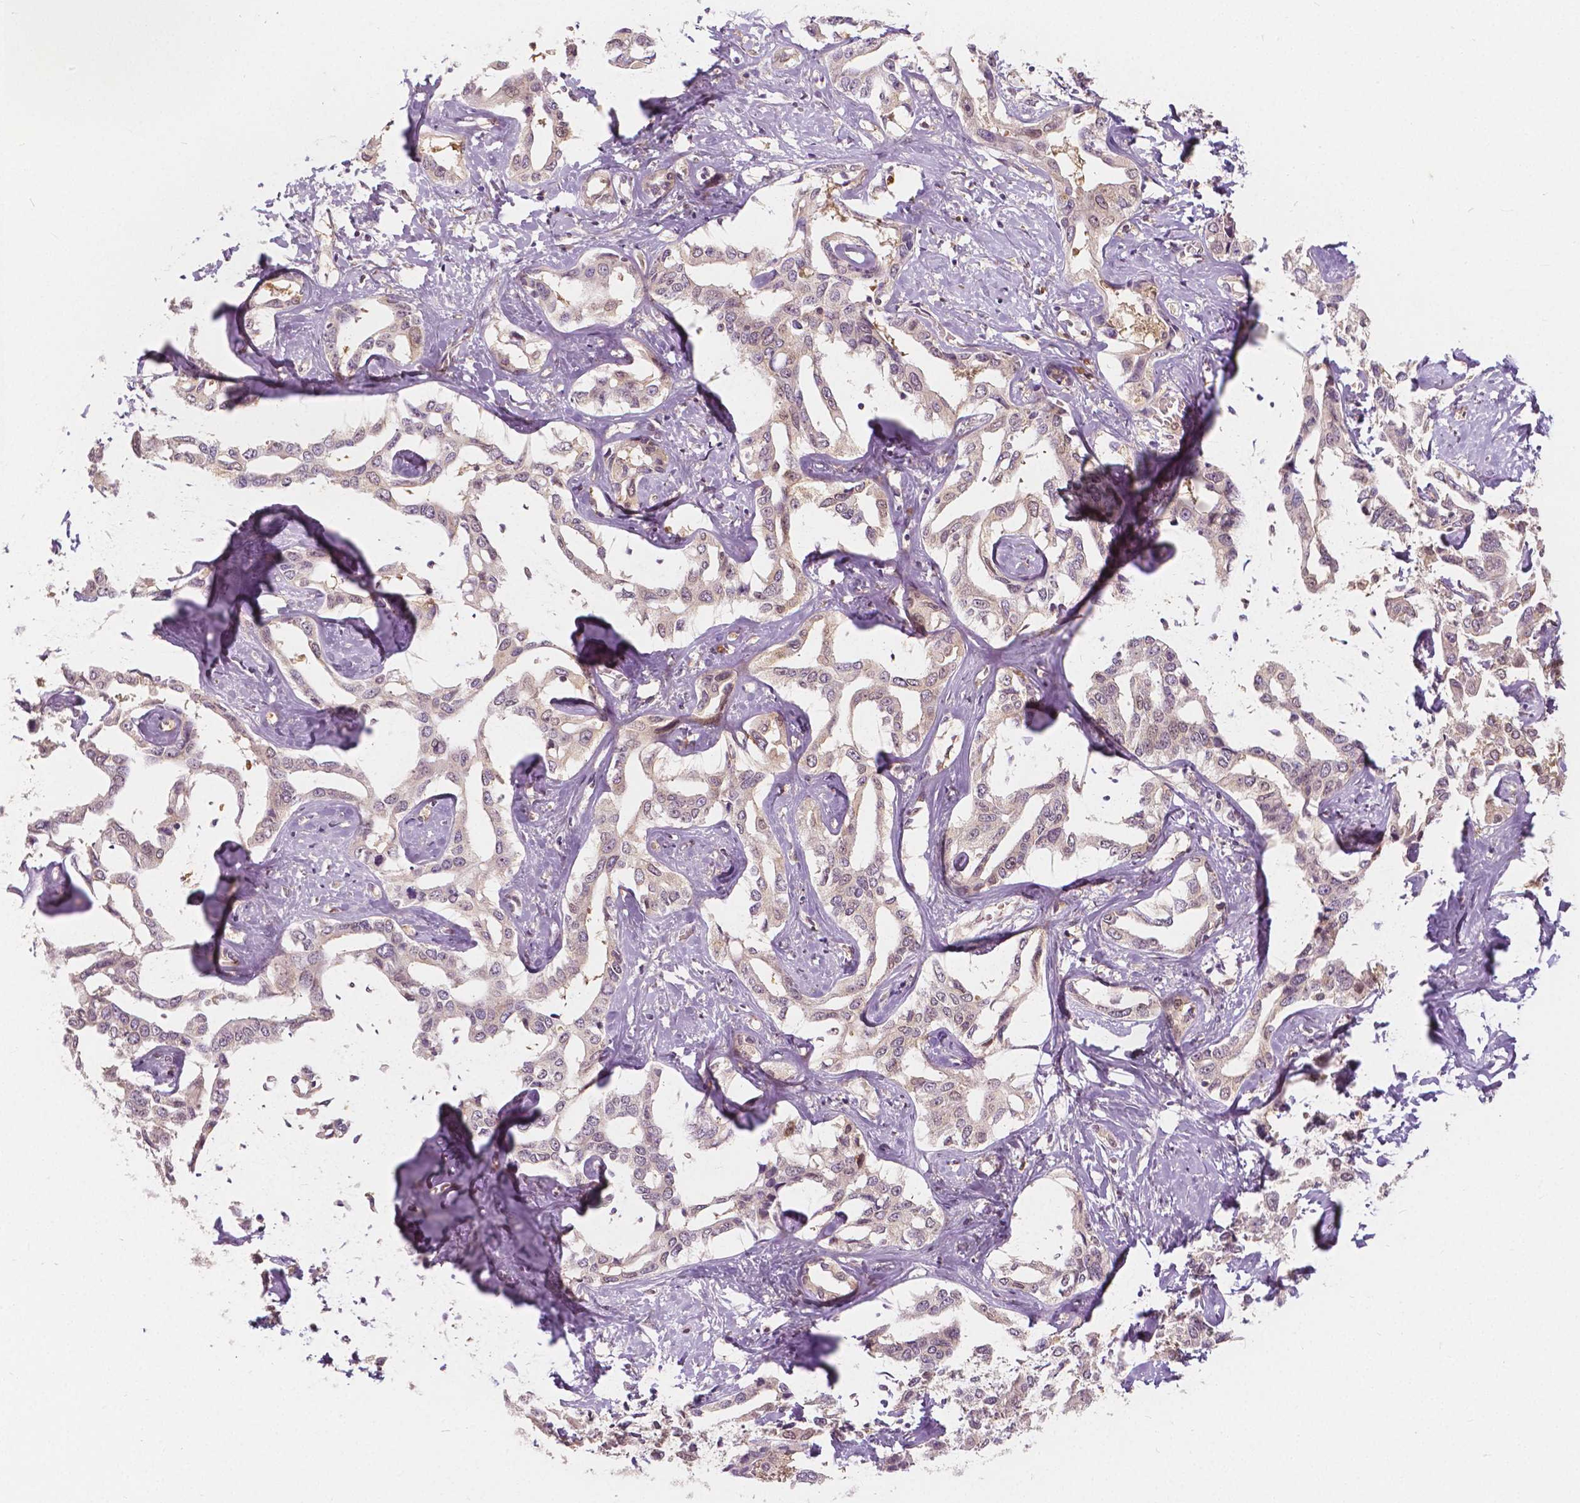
{"staining": {"intensity": "negative", "quantity": "none", "location": "none"}, "tissue": "liver cancer", "cell_type": "Tumor cells", "image_type": "cancer", "snomed": [{"axis": "morphology", "description": "Cholangiocarcinoma"}, {"axis": "topography", "description": "Liver"}], "caption": "IHC image of liver cancer (cholangiocarcinoma) stained for a protein (brown), which reveals no expression in tumor cells.", "gene": "NAPRT", "patient": {"sex": "male", "age": 59}}